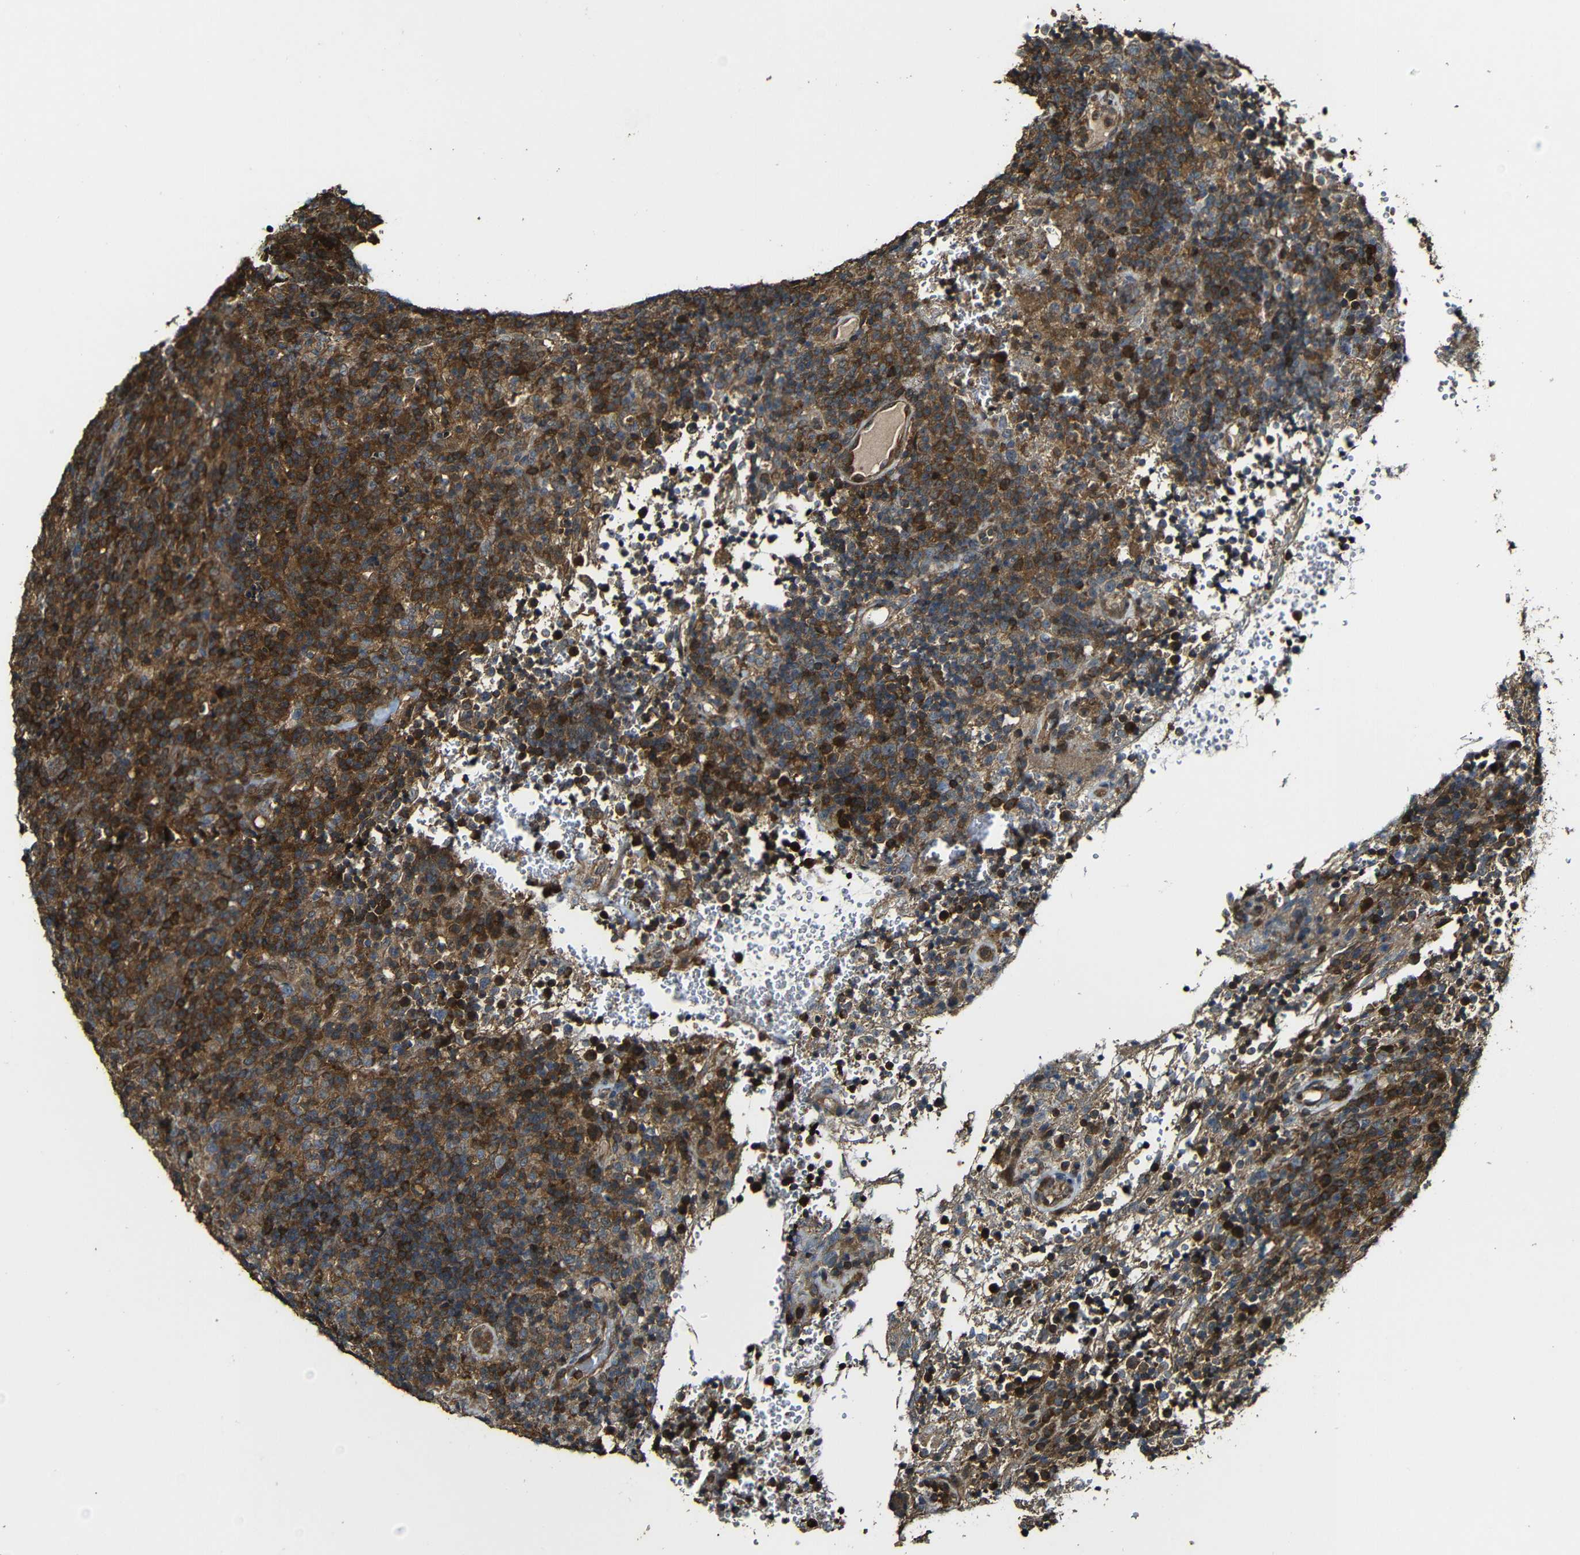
{"staining": {"intensity": "strong", "quantity": ">75%", "location": "cytoplasmic/membranous"}, "tissue": "lymphoma", "cell_type": "Tumor cells", "image_type": "cancer", "snomed": [{"axis": "morphology", "description": "Malignant lymphoma, non-Hodgkin's type, High grade"}, {"axis": "topography", "description": "Lymph node"}], "caption": "A high amount of strong cytoplasmic/membranous positivity is present in about >75% of tumor cells in malignant lymphoma, non-Hodgkin's type (high-grade) tissue.", "gene": "CASP8", "patient": {"sex": "female", "age": 76}}